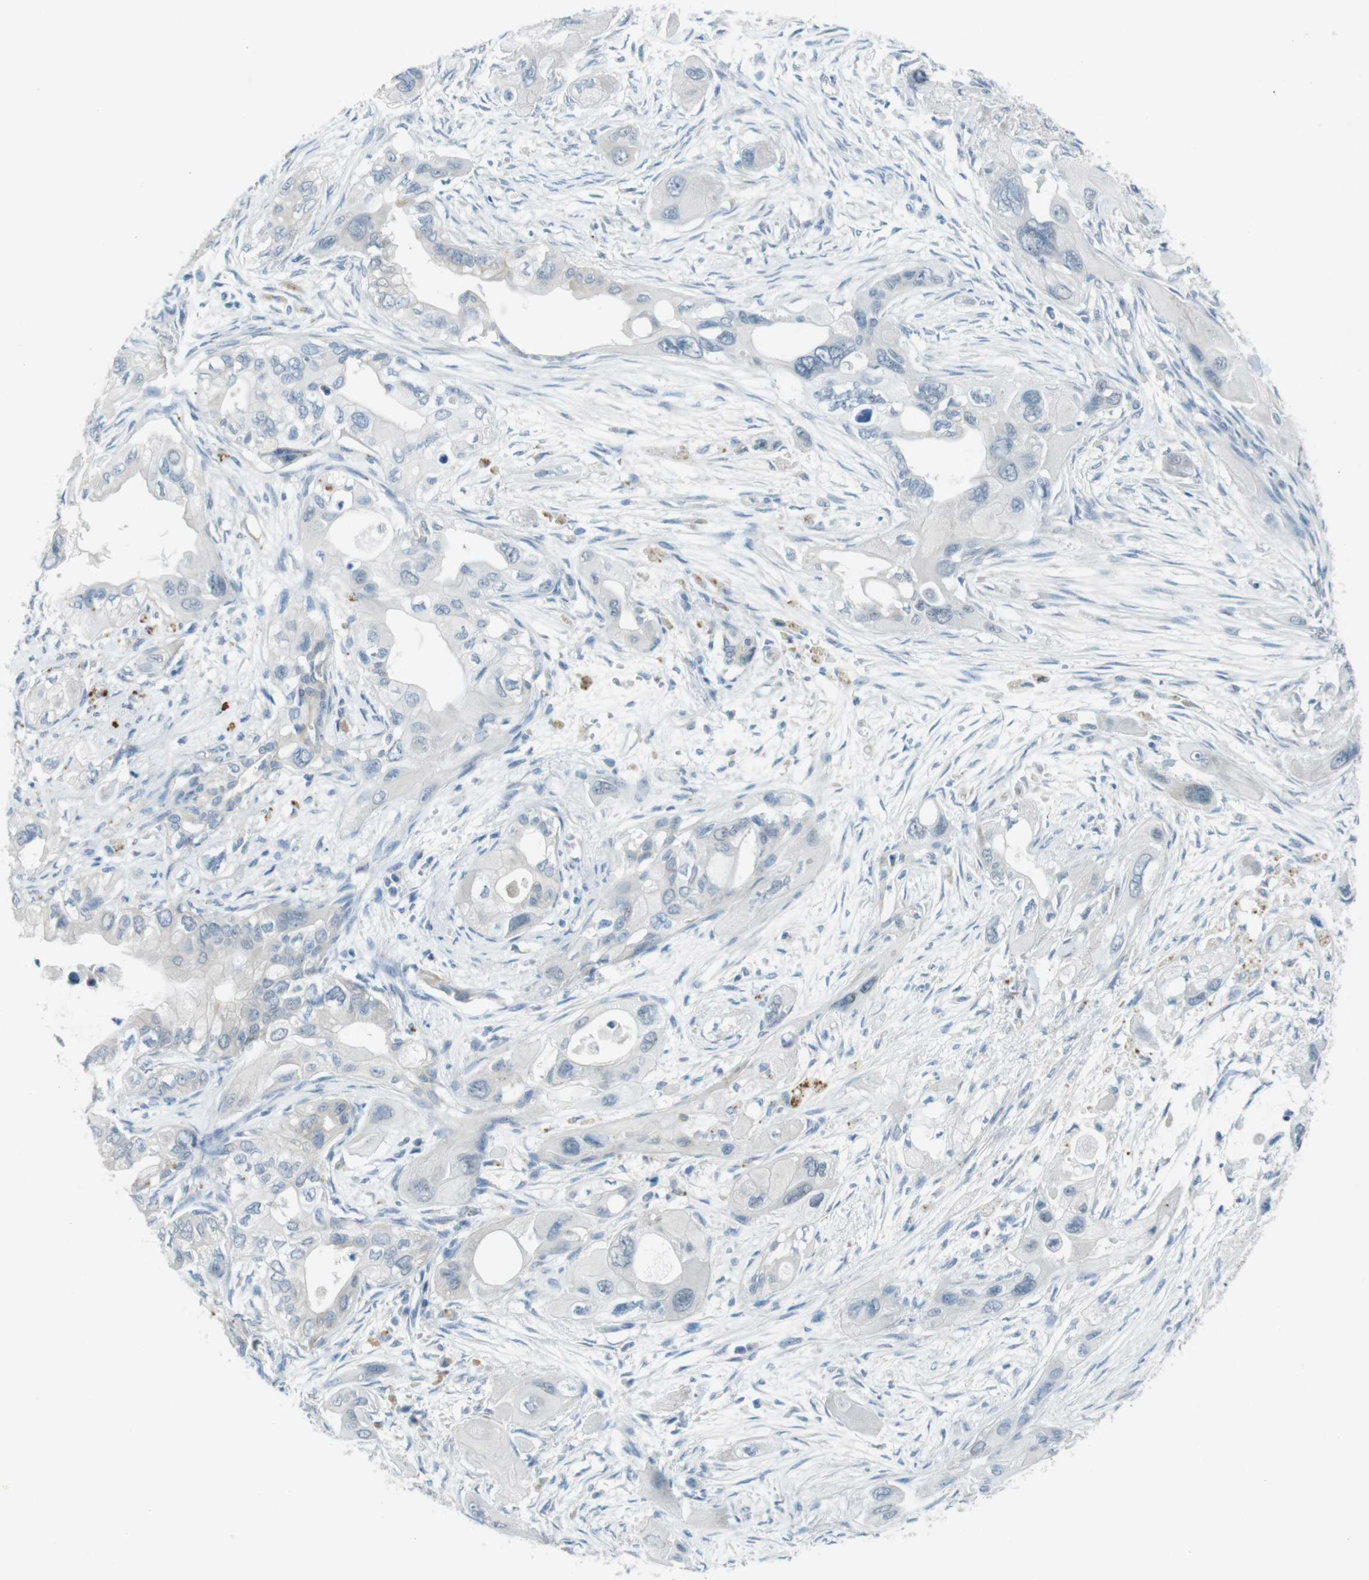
{"staining": {"intensity": "negative", "quantity": "none", "location": "none"}, "tissue": "pancreatic cancer", "cell_type": "Tumor cells", "image_type": "cancer", "snomed": [{"axis": "morphology", "description": "Normal tissue, NOS"}, {"axis": "topography", "description": "Lymph node"}], "caption": "High magnification brightfield microscopy of pancreatic cancer stained with DAB (3,3'-diaminobenzidine) (brown) and counterstained with hematoxylin (blue): tumor cells show no significant expression.", "gene": "ENTPD7", "patient": {"sex": "male", "age": 50}}